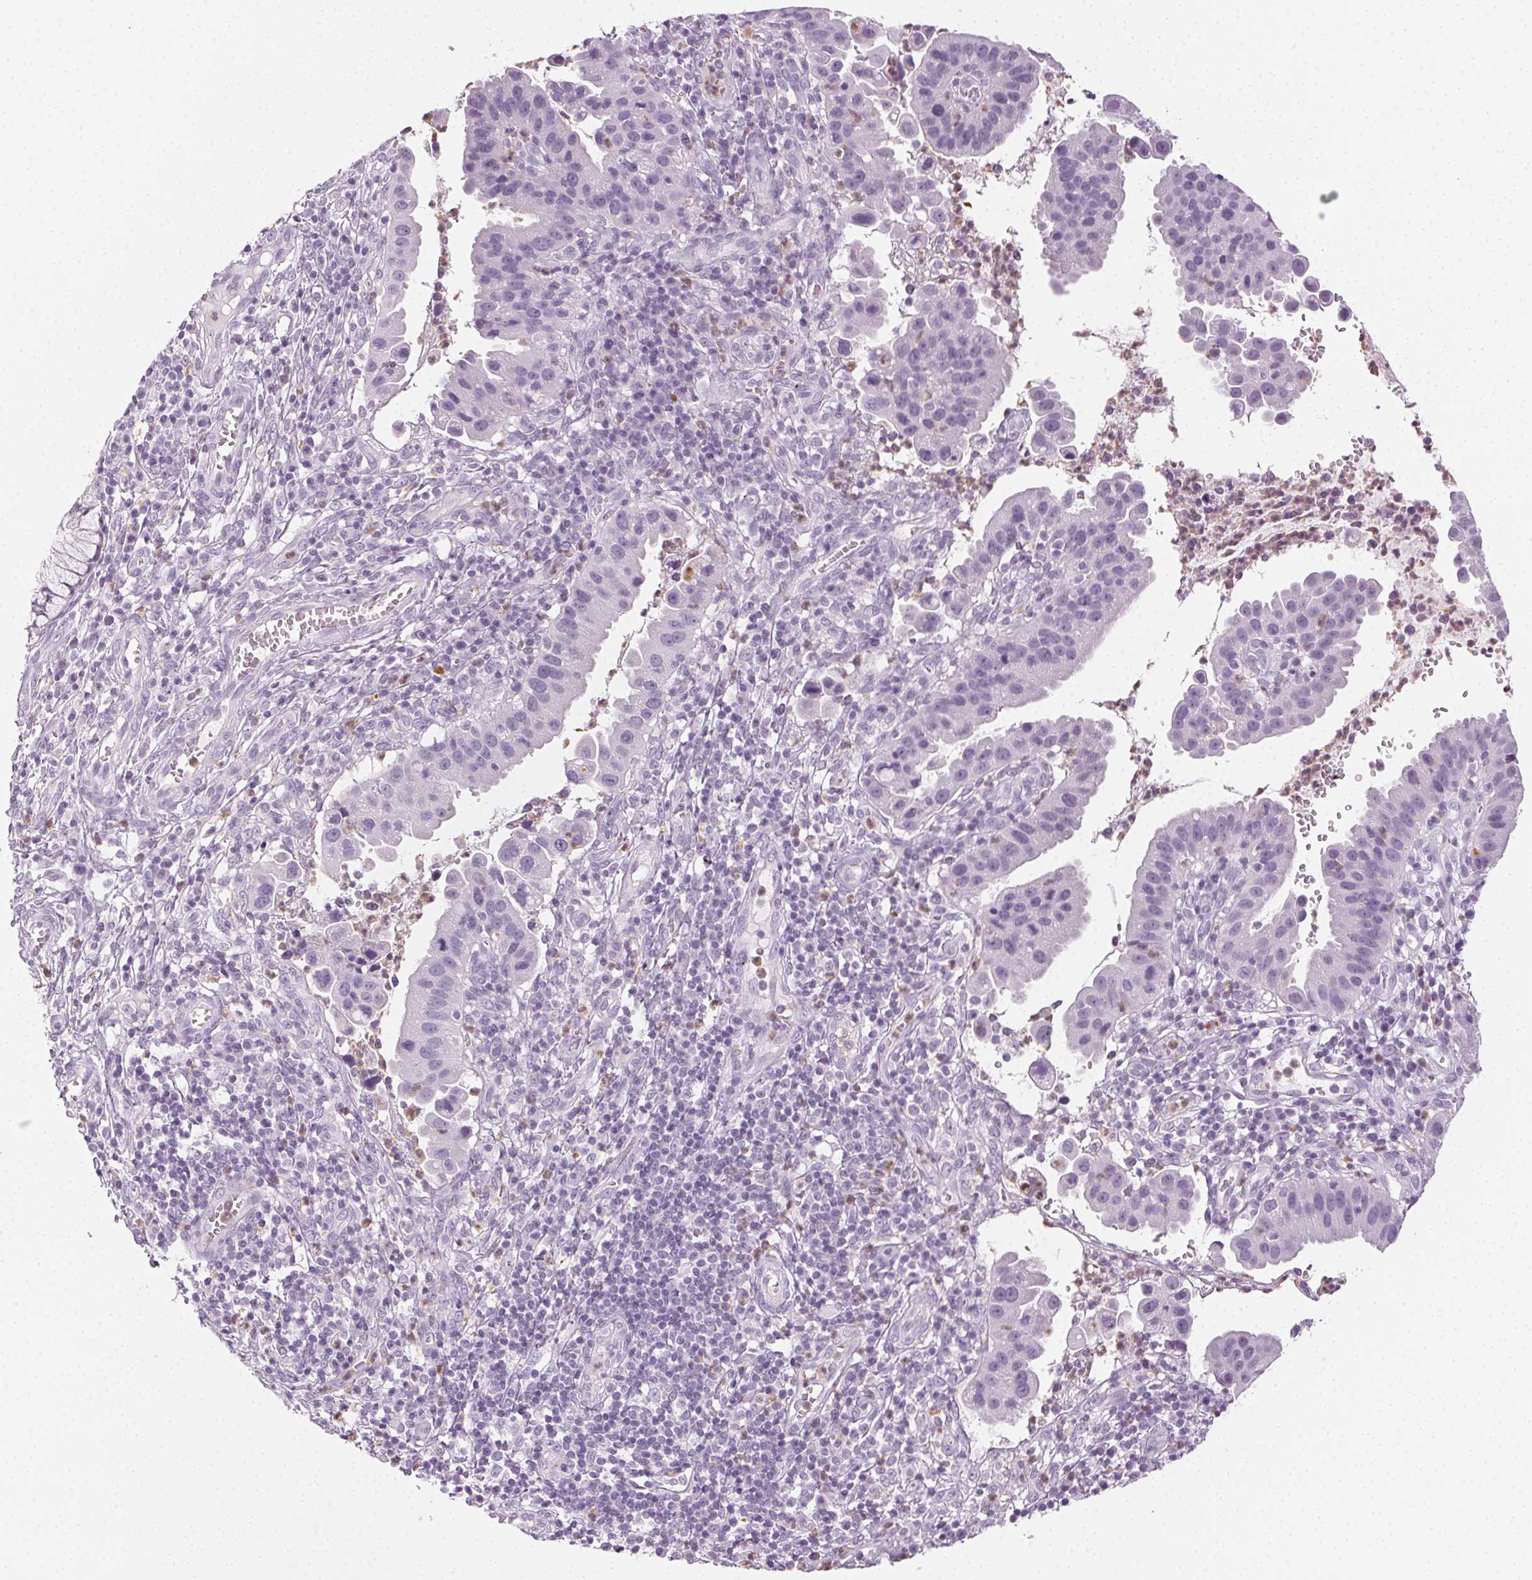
{"staining": {"intensity": "negative", "quantity": "none", "location": "none"}, "tissue": "cervical cancer", "cell_type": "Tumor cells", "image_type": "cancer", "snomed": [{"axis": "morphology", "description": "Adenocarcinoma, NOS"}, {"axis": "topography", "description": "Cervix"}], "caption": "Tumor cells are negative for brown protein staining in cervical cancer.", "gene": "MPO", "patient": {"sex": "female", "age": 34}}